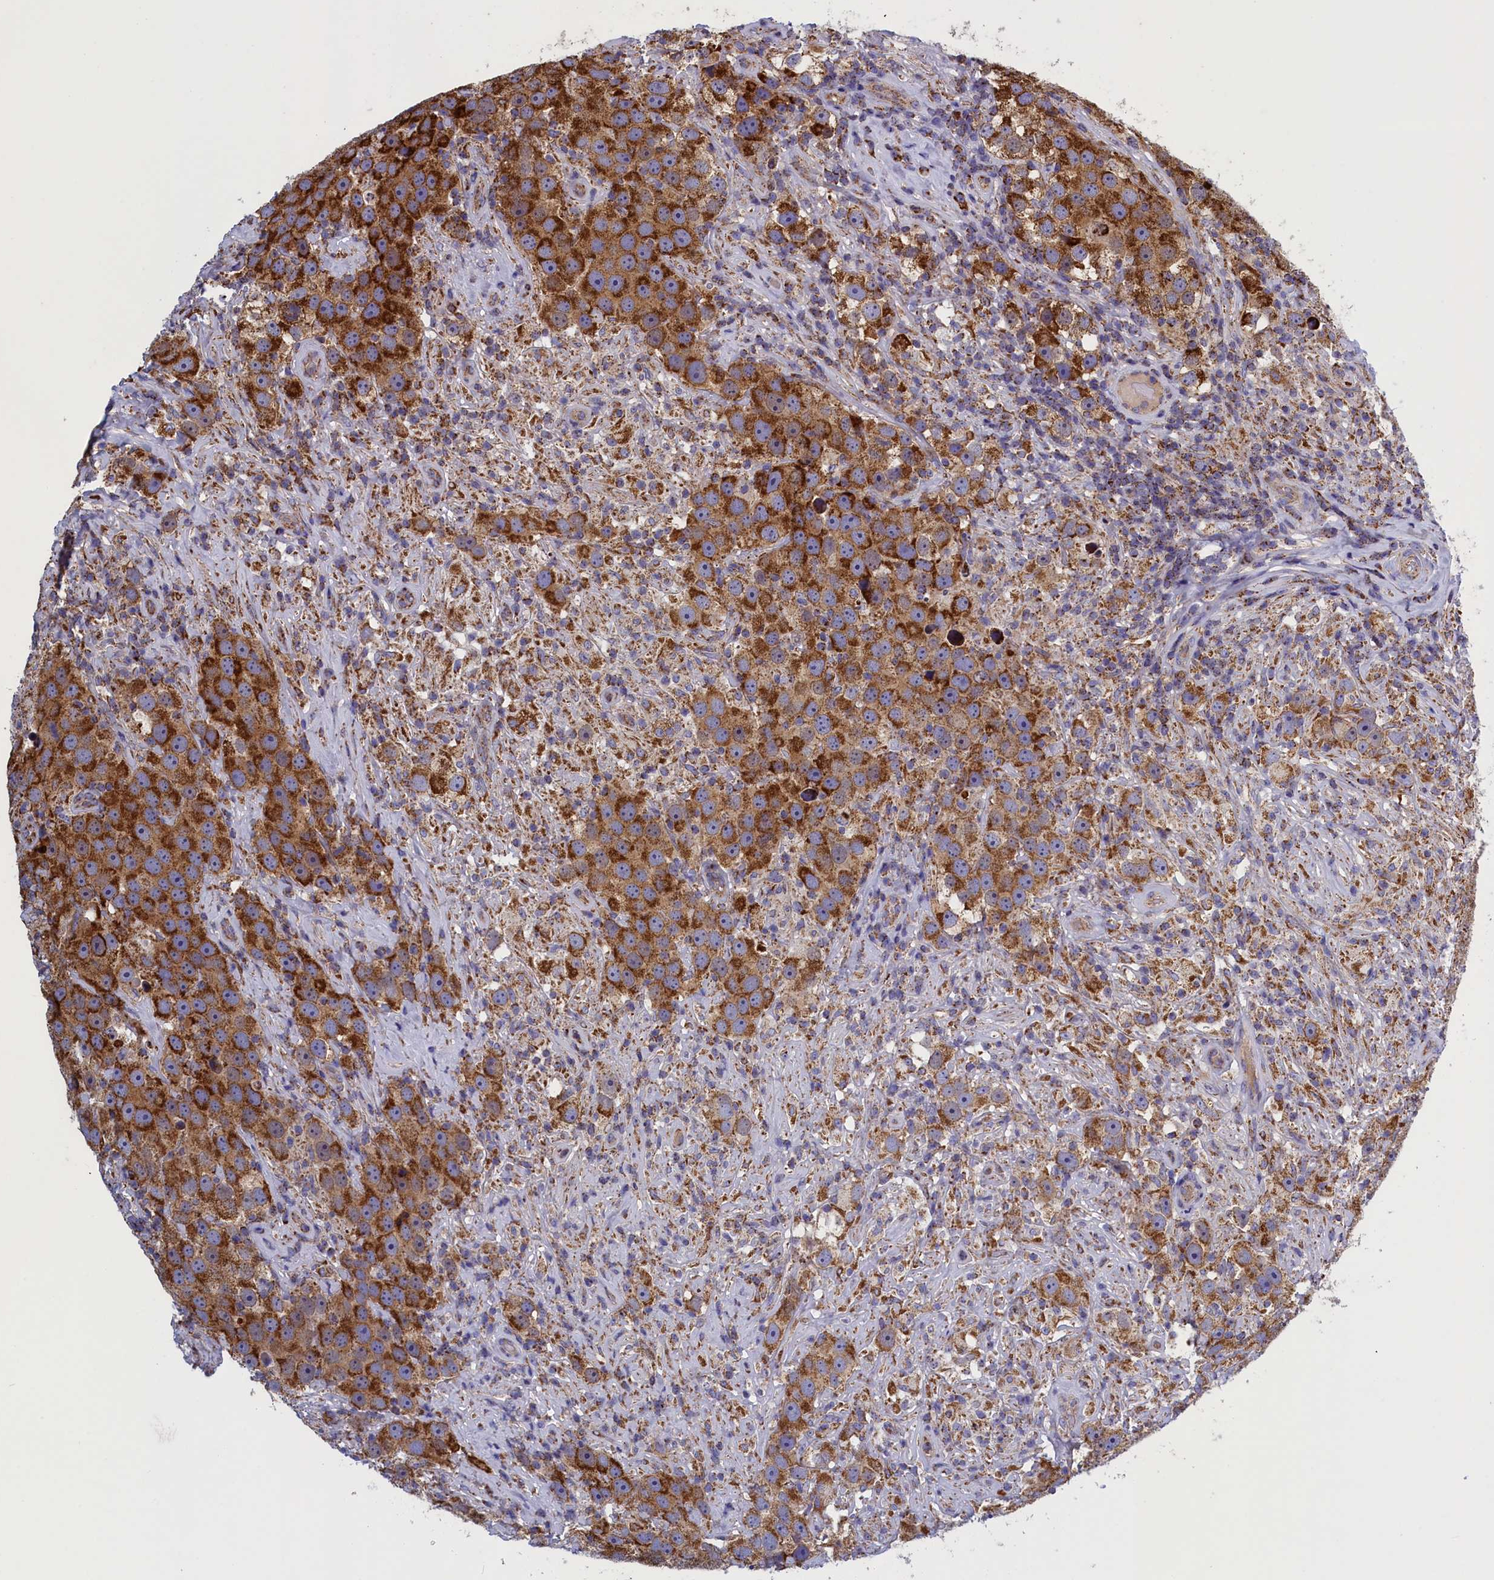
{"staining": {"intensity": "strong", "quantity": ">75%", "location": "cytoplasmic/membranous"}, "tissue": "testis cancer", "cell_type": "Tumor cells", "image_type": "cancer", "snomed": [{"axis": "morphology", "description": "Seminoma, NOS"}, {"axis": "topography", "description": "Testis"}], "caption": "Protein expression analysis of testis cancer (seminoma) shows strong cytoplasmic/membranous staining in approximately >75% of tumor cells.", "gene": "IFT122", "patient": {"sex": "male", "age": 49}}